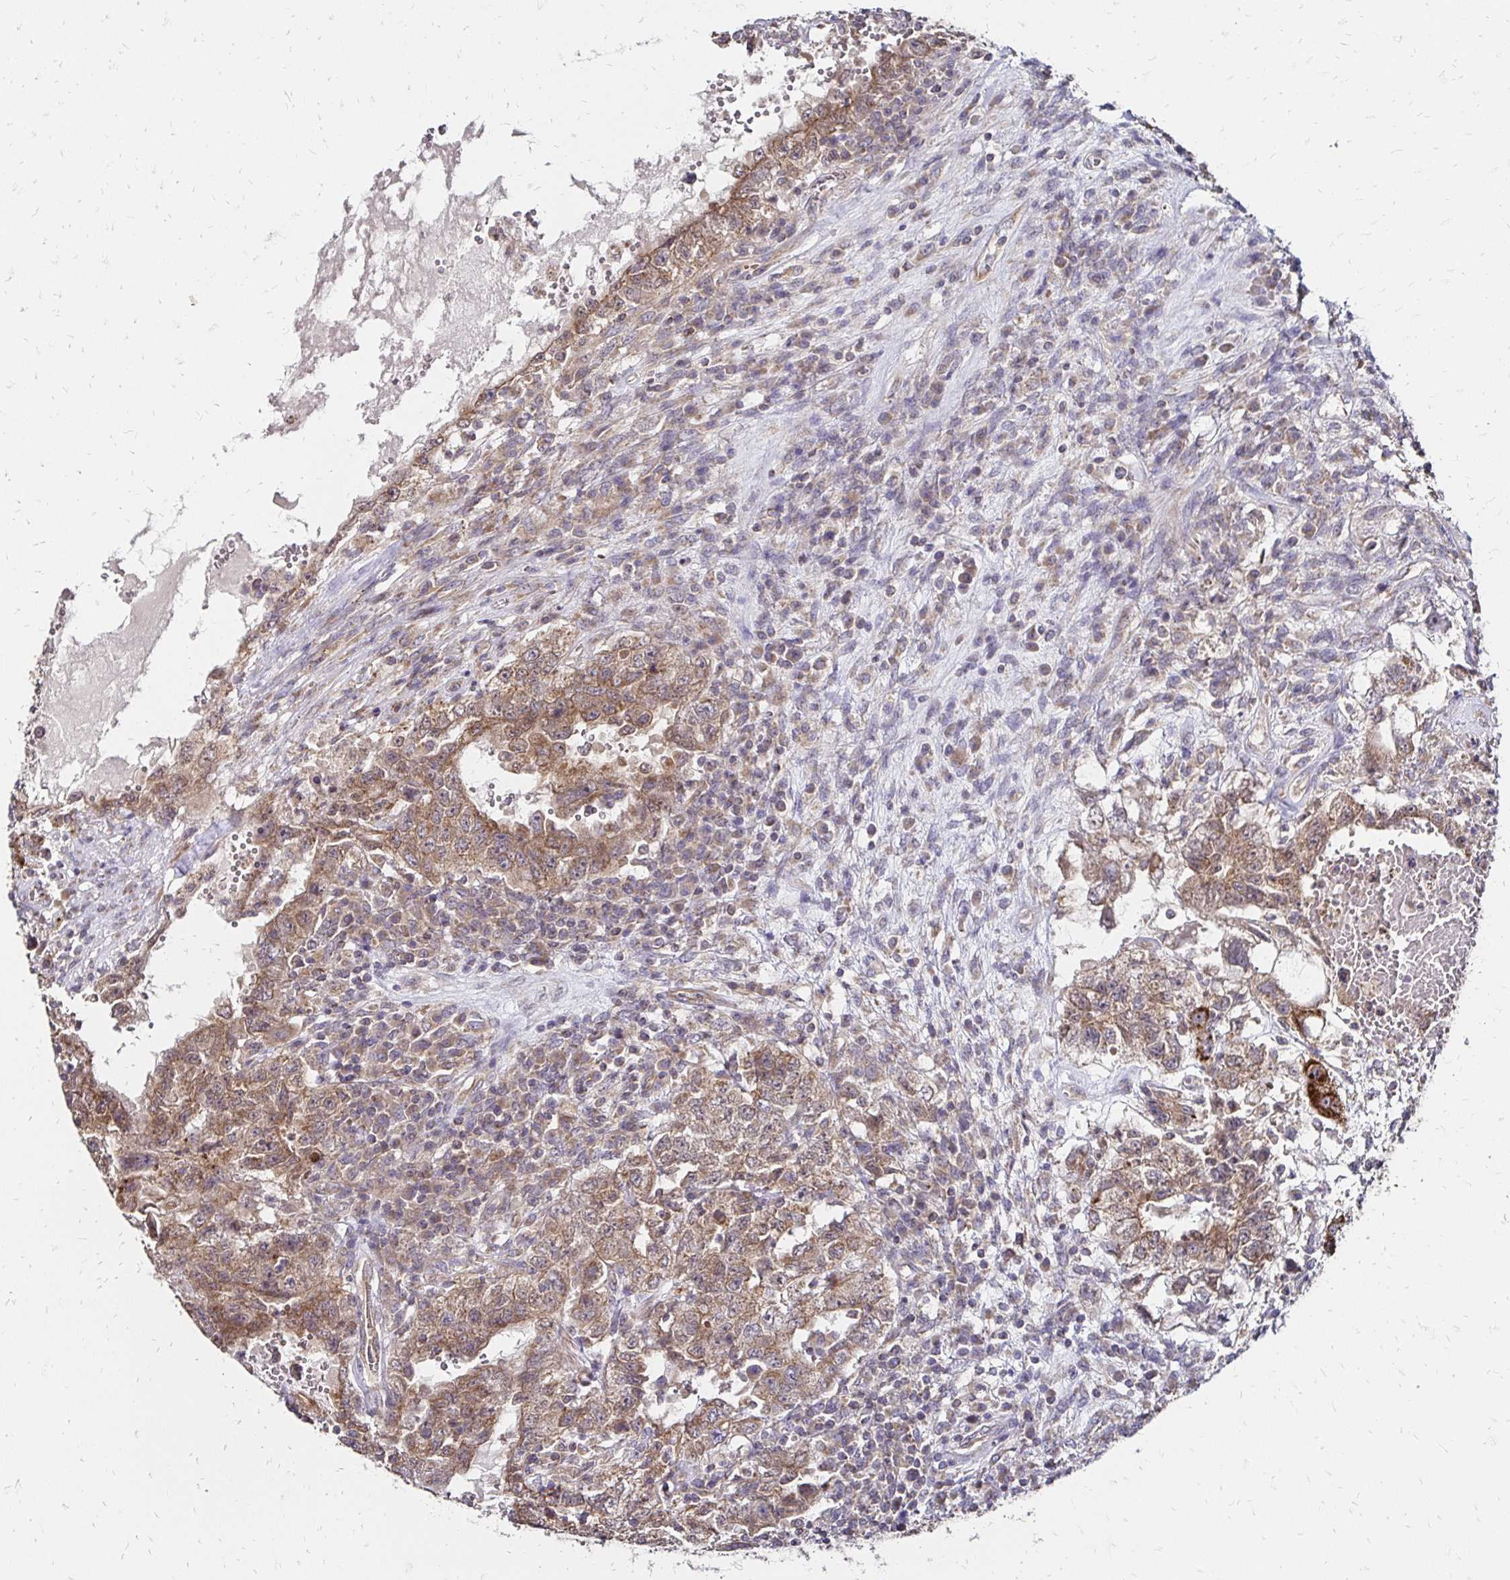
{"staining": {"intensity": "moderate", "quantity": ">75%", "location": "cytoplasmic/membranous"}, "tissue": "testis cancer", "cell_type": "Tumor cells", "image_type": "cancer", "snomed": [{"axis": "morphology", "description": "Carcinoma, Embryonal, NOS"}, {"axis": "topography", "description": "Testis"}], "caption": "Moderate cytoplasmic/membranous positivity is present in about >75% of tumor cells in testis cancer (embryonal carcinoma).", "gene": "ZW10", "patient": {"sex": "male", "age": 26}}